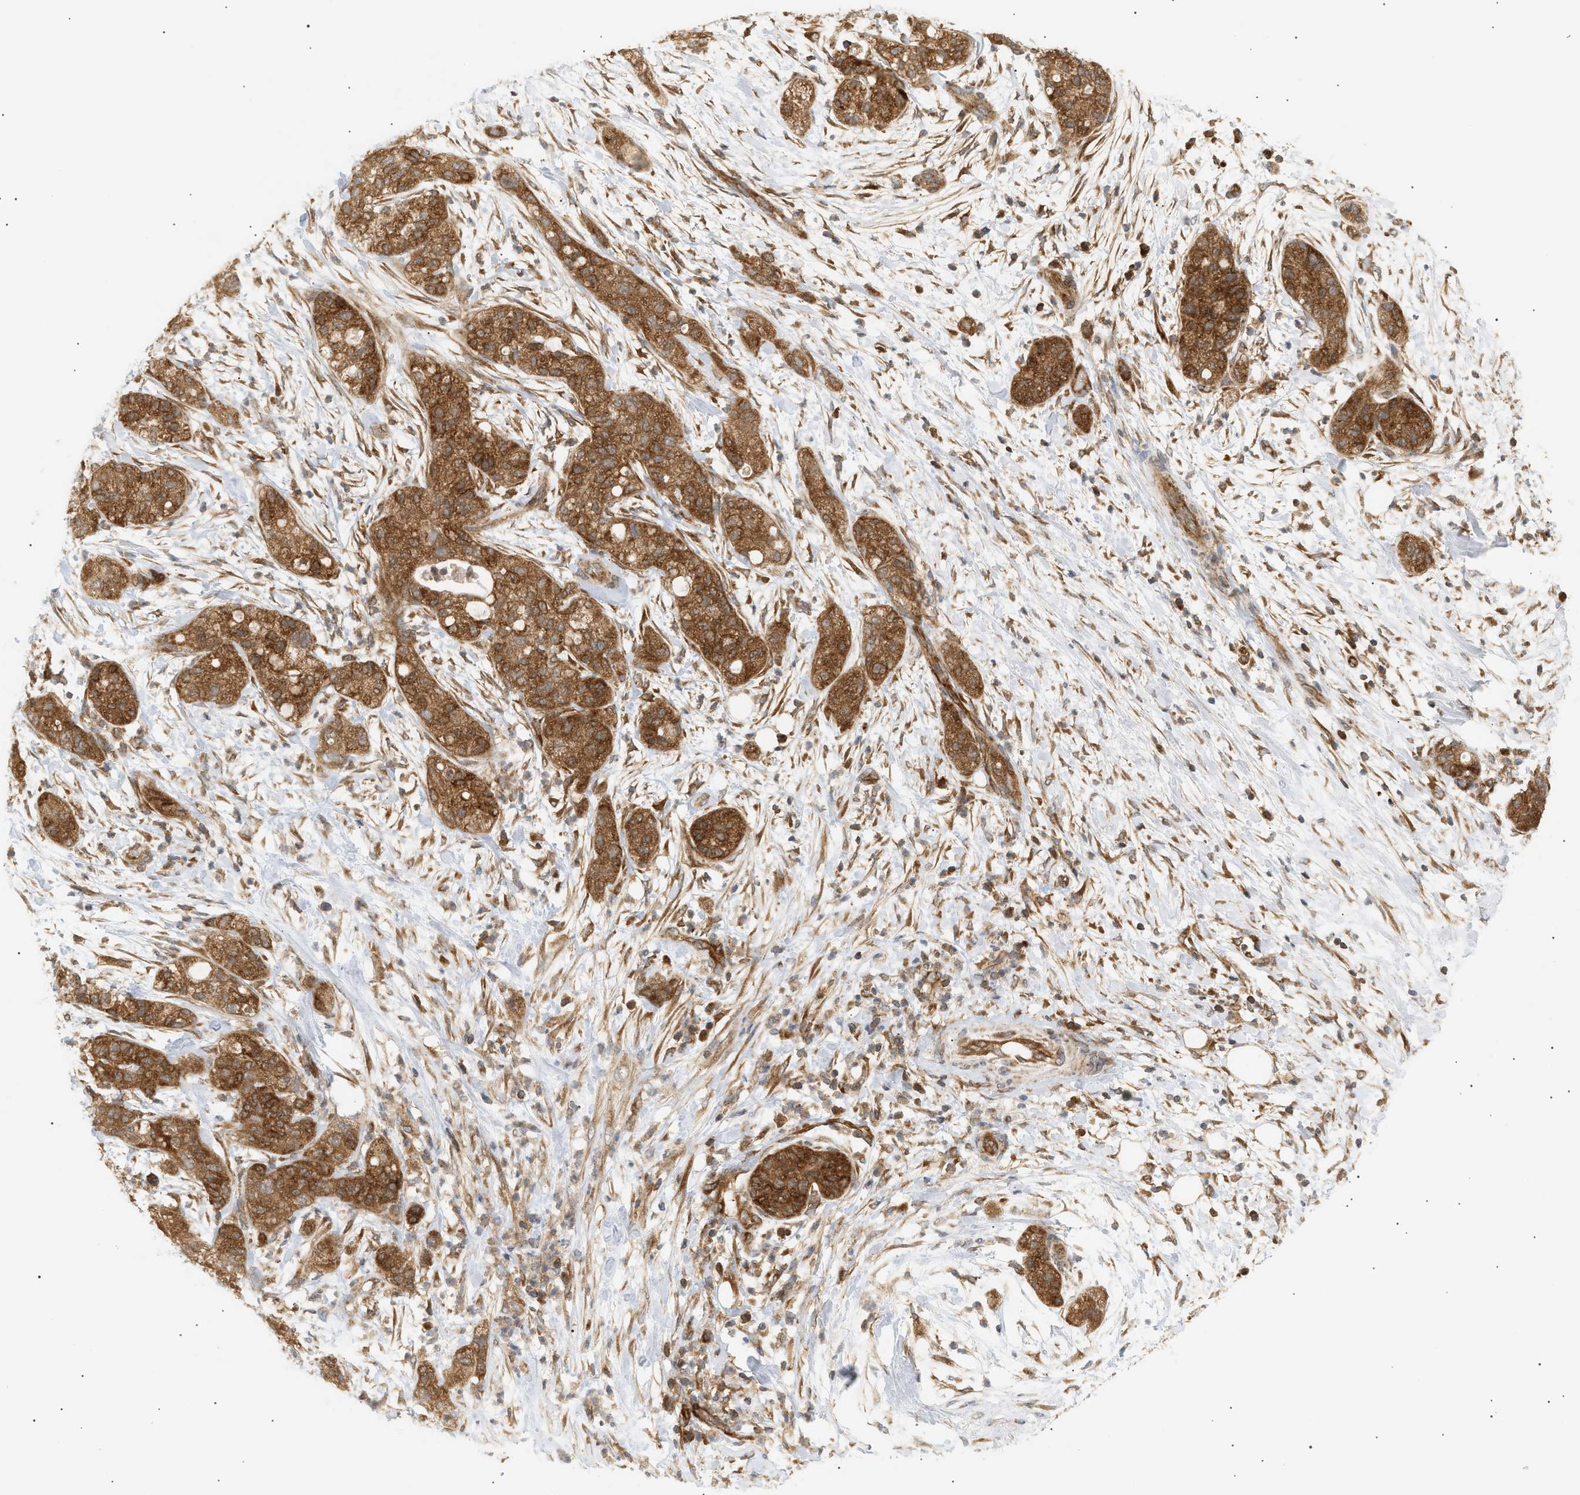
{"staining": {"intensity": "strong", "quantity": ">75%", "location": "cytoplasmic/membranous,nuclear"}, "tissue": "pancreatic cancer", "cell_type": "Tumor cells", "image_type": "cancer", "snomed": [{"axis": "morphology", "description": "Adenocarcinoma, NOS"}, {"axis": "topography", "description": "Pancreas"}], "caption": "IHC staining of pancreatic adenocarcinoma, which demonstrates high levels of strong cytoplasmic/membranous and nuclear positivity in about >75% of tumor cells indicating strong cytoplasmic/membranous and nuclear protein positivity. The staining was performed using DAB (3,3'-diaminobenzidine) (brown) for protein detection and nuclei were counterstained in hematoxylin (blue).", "gene": "SHC1", "patient": {"sex": "female", "age": 78}}